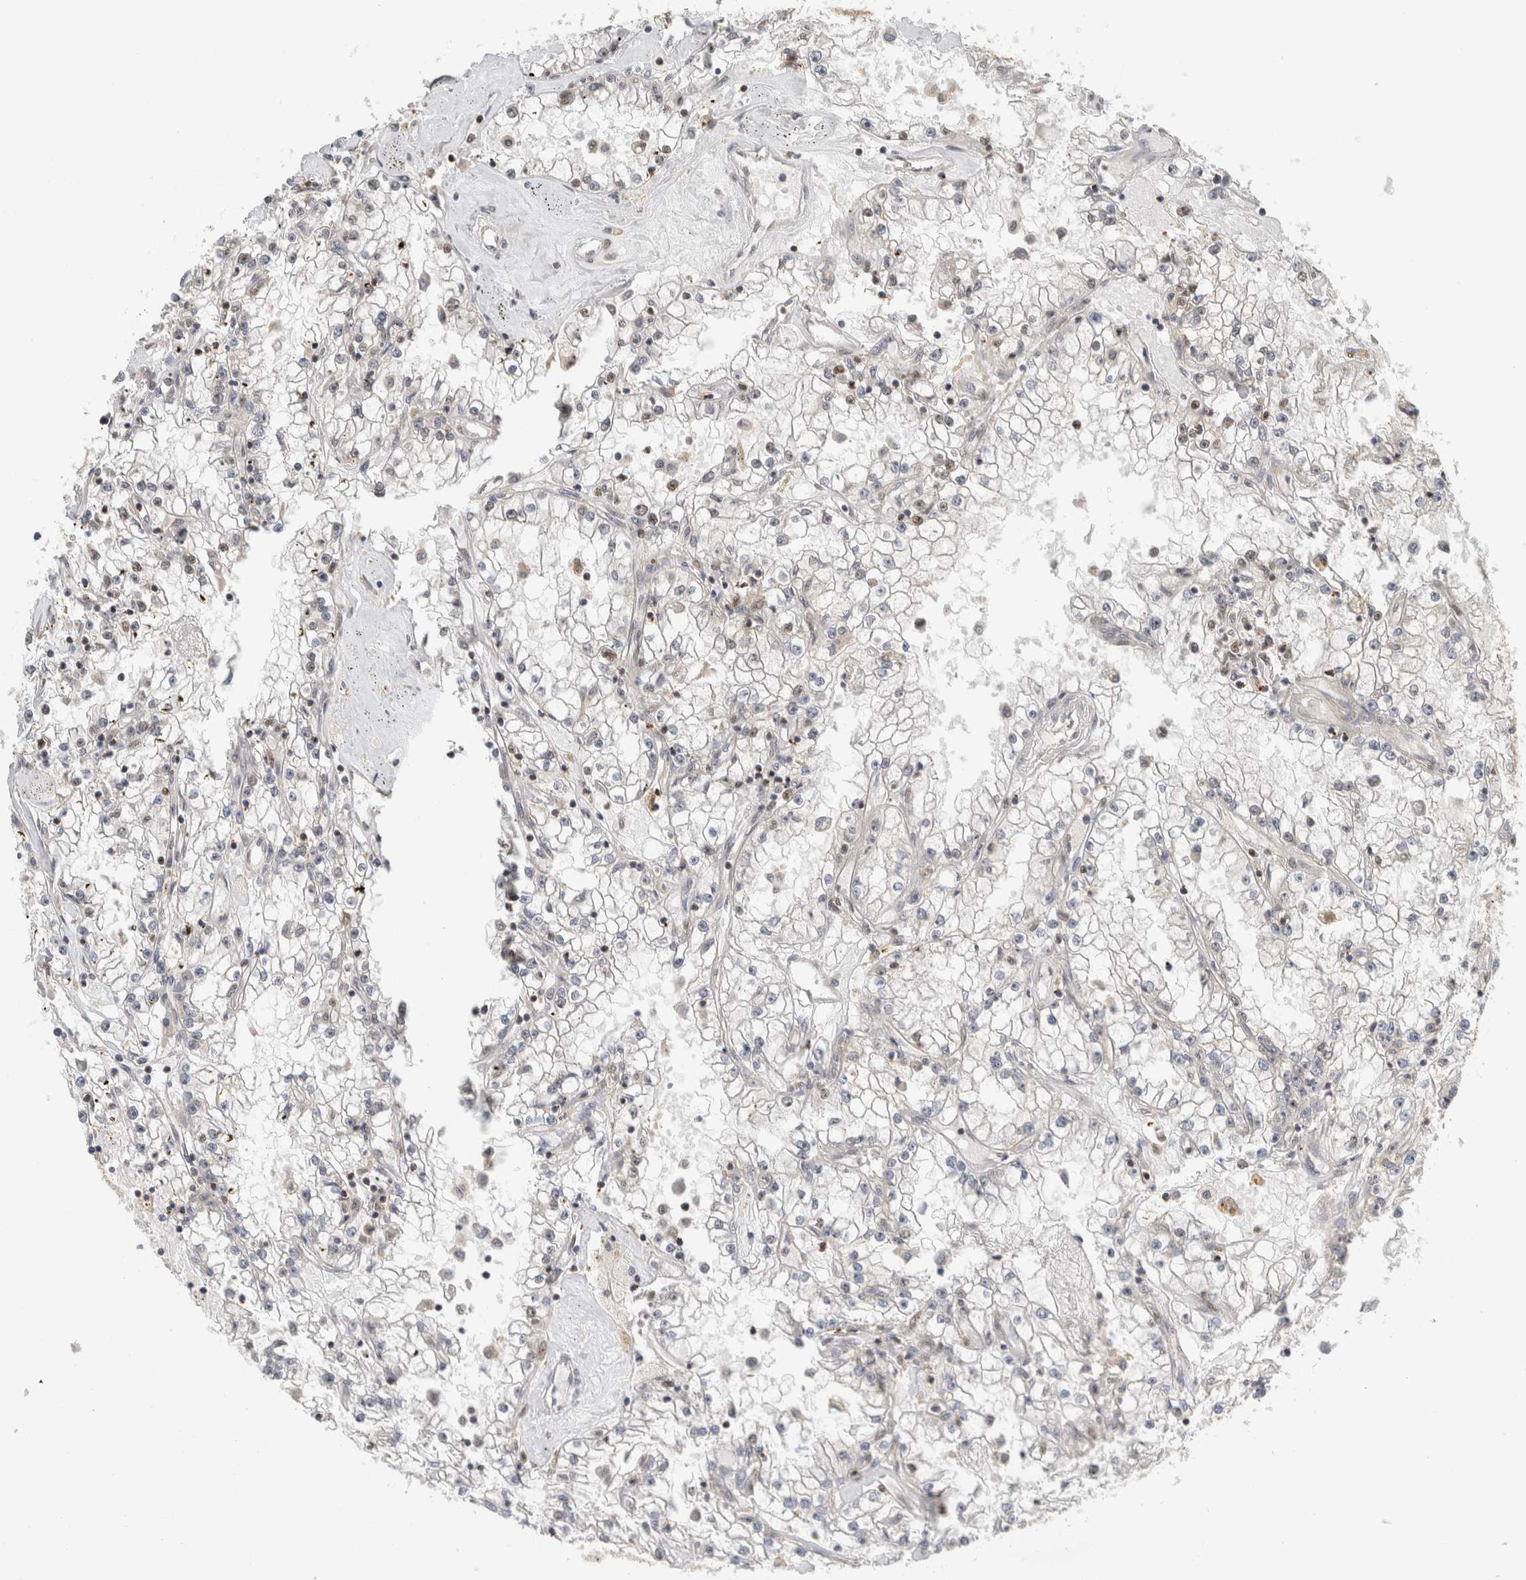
{"staining": {"intensity": "negative", "quantity": "none", "location": "none"}, "tissue": "renal cancer", "cell_type": "Tumor cells", "image_type": "cancer", "snomed": [{"axis": "morphology", "description": "Adenocarcinoma, NOS"}, {"axis": "topography", "description": "Kidney"}], "caption": "Human adenocarcinoma (renal) stained for a protein using immunohistochemistry shows no expression in tumor cells.", "gene": "SNRNP40", "patient": {"sex": "male", "age": 56}}